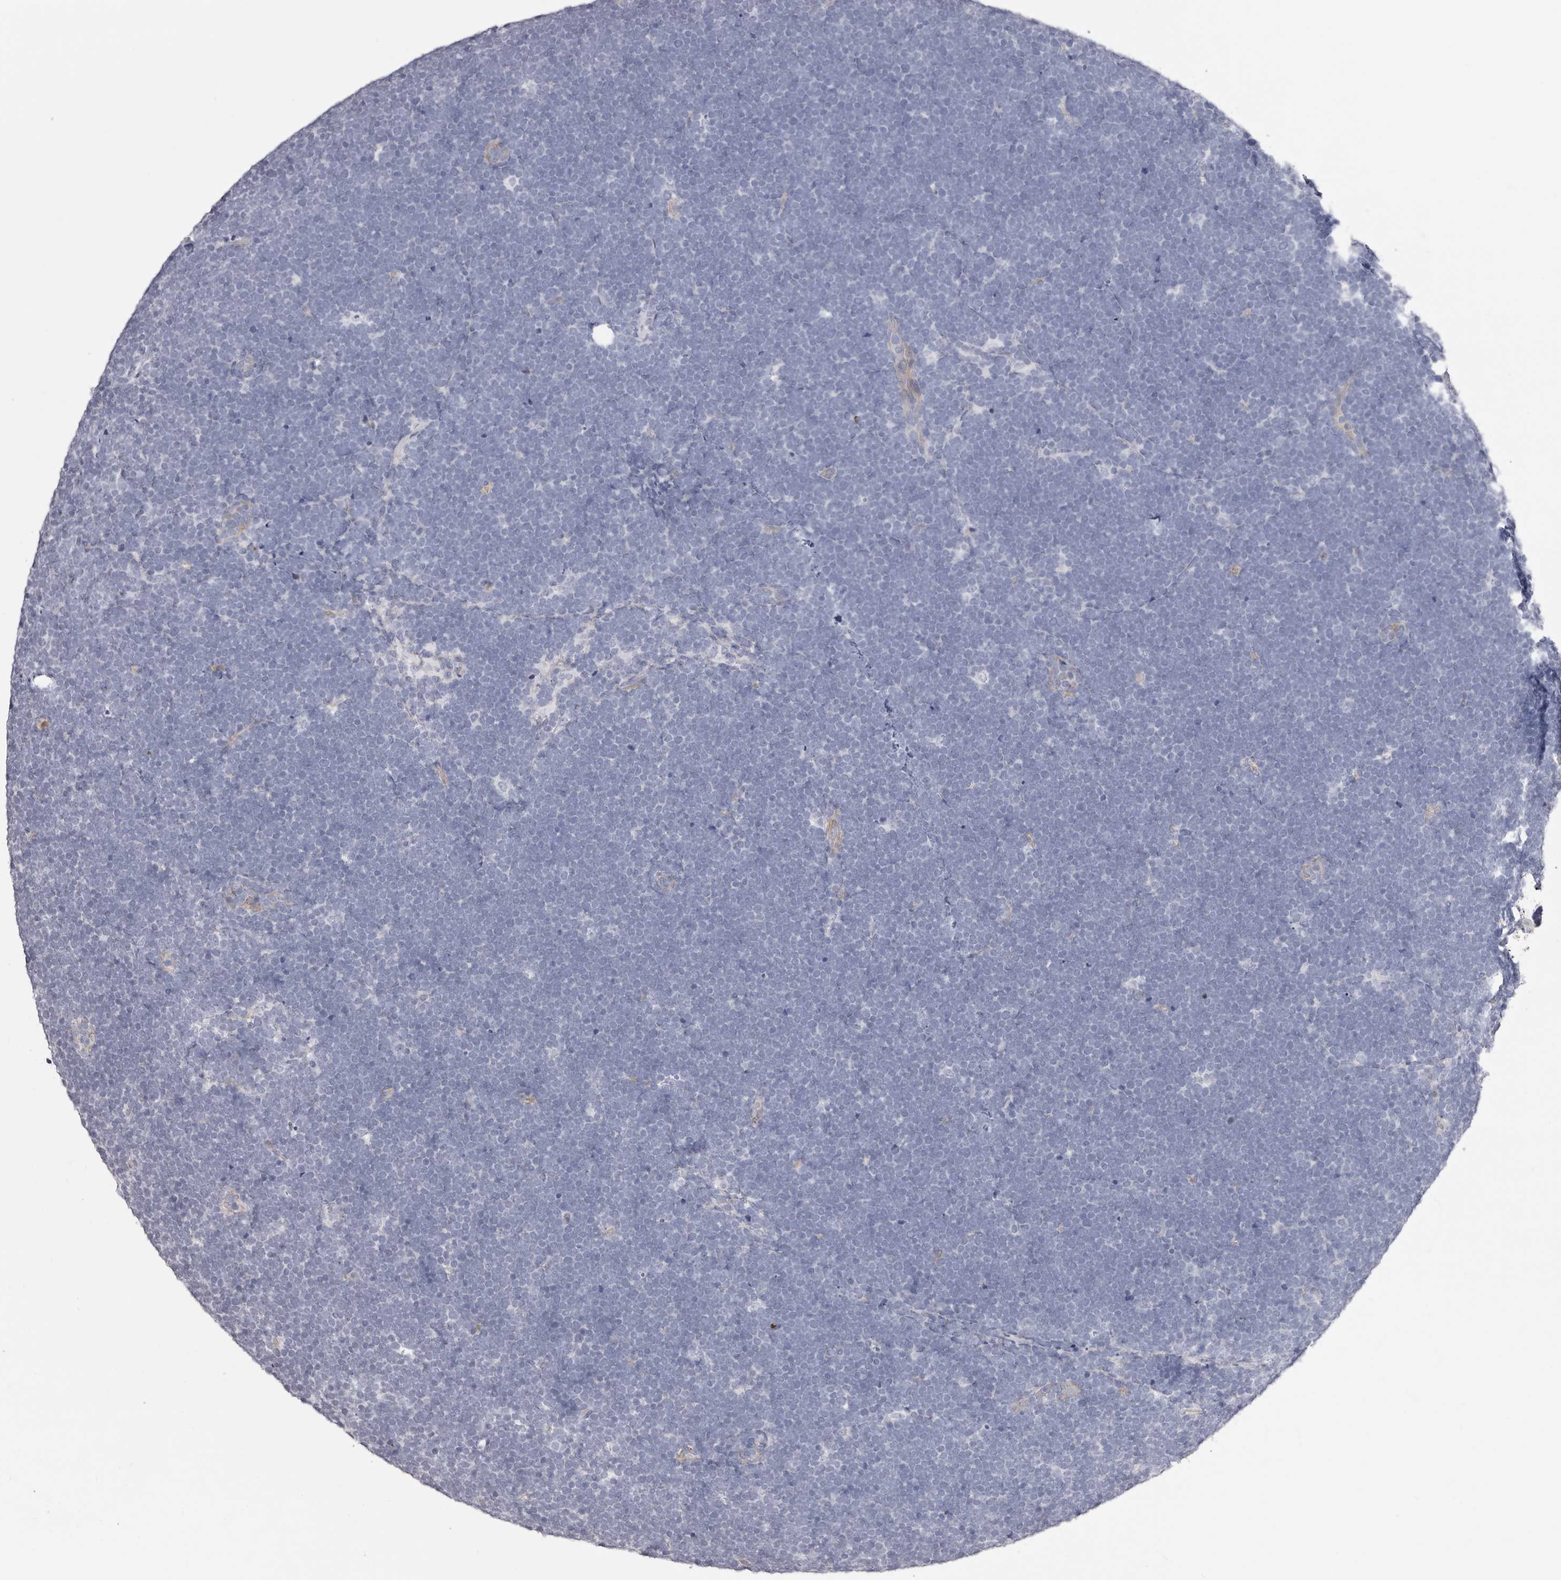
{"staining": {"intensity": "negative", "quantity": "none", "location": "none"}, "tissue": "lymphoma", "cell_type": "Tumor cells", "image_type": "cancer", "snomed": [{"axis": "morphology", "description": "Malignant lymphoma, non-Hodgkin's type, High grade"}, {"axis": "topography", "description": "Lymph node"}], "caption": "High magnification brightfield microscopy of lymphoma stained with DAB (3,3'-diaminobenzidine) (brown) and counterstained with hematoxylin (blue): tumor cells show no significant positivity.", "gene": "PEG10", "patient": {"sex": "male", "age": 13}}